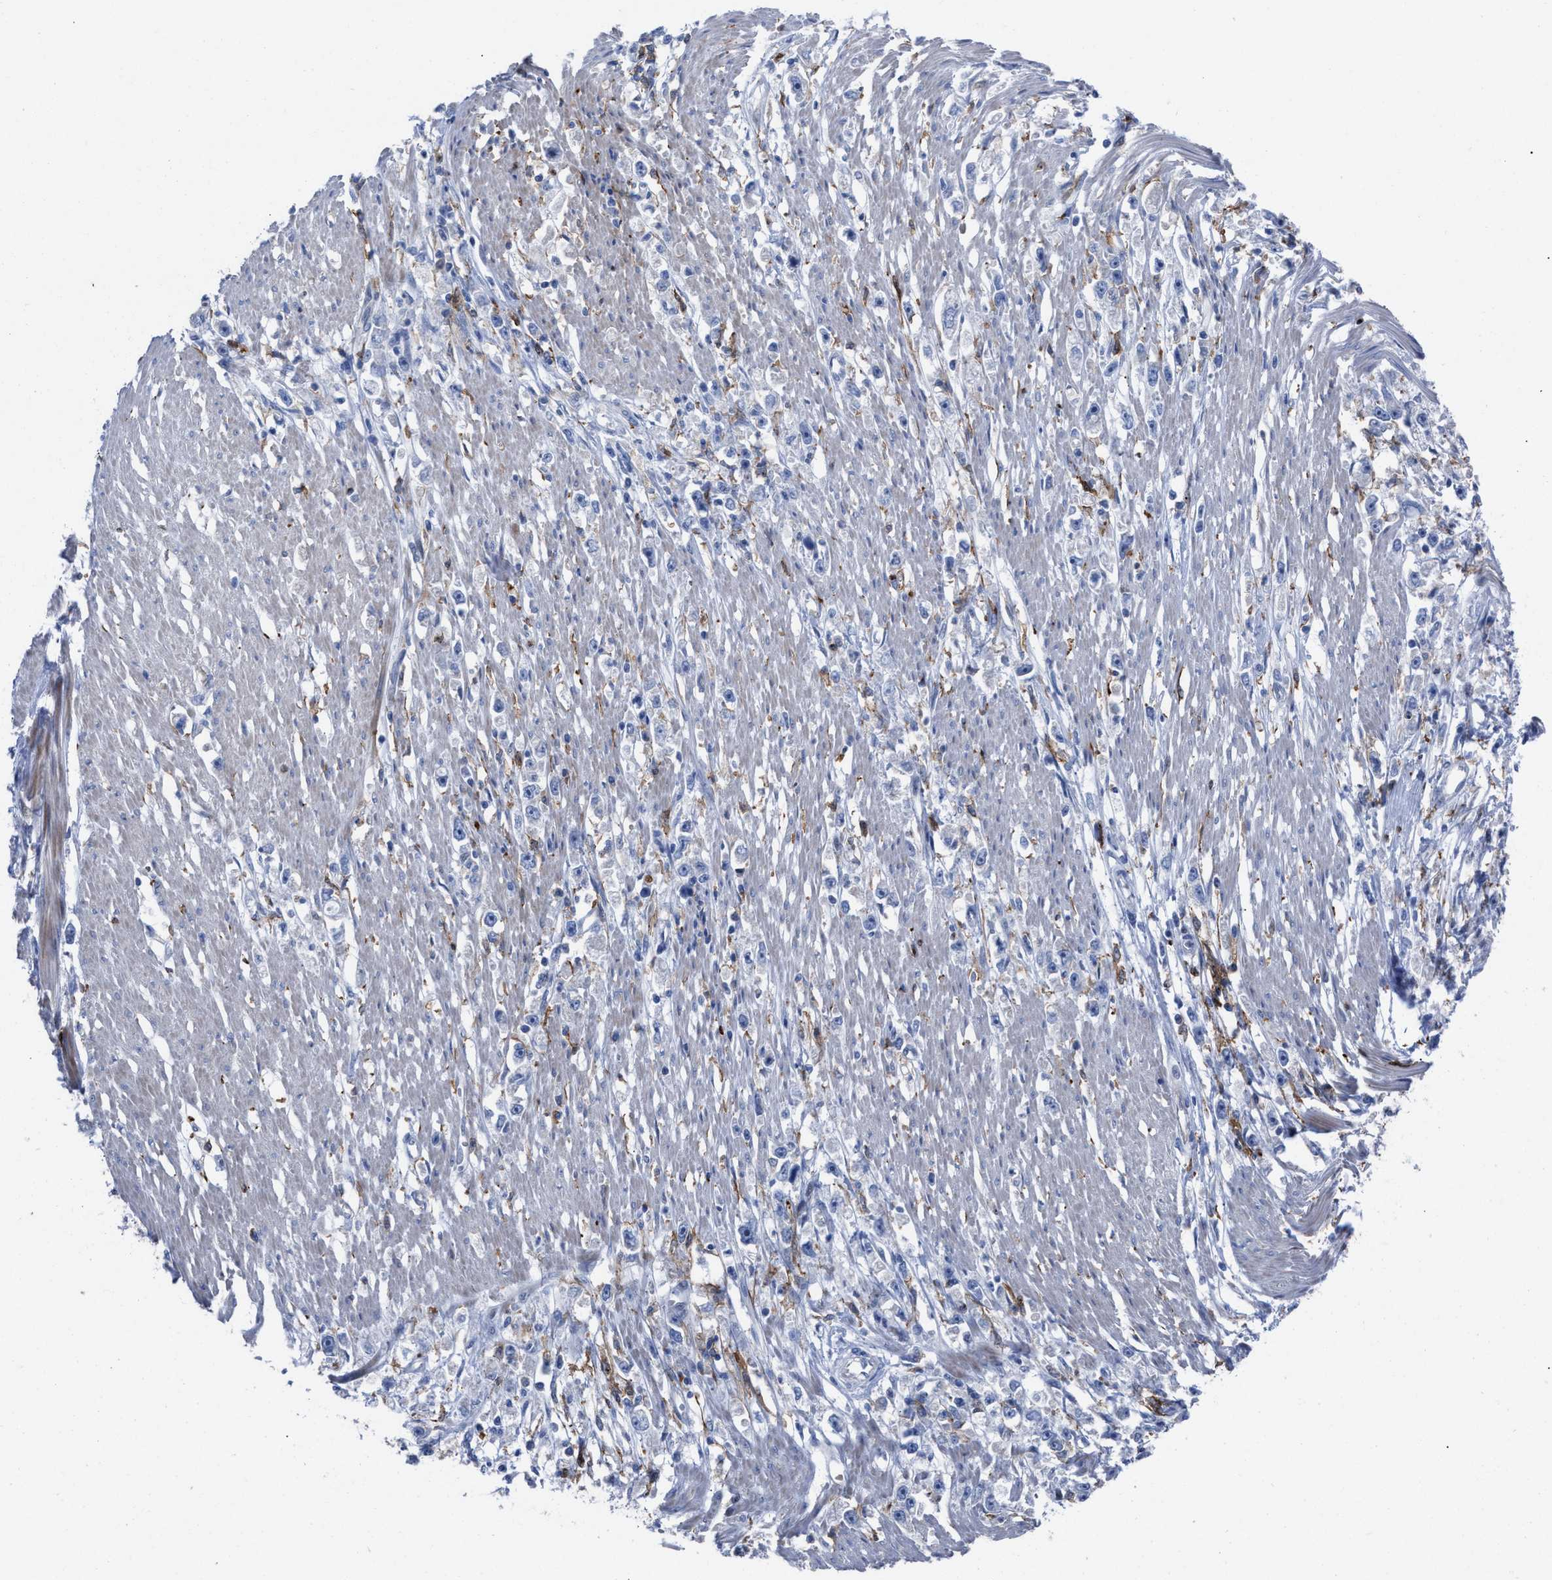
{"staining": {"intensity": "negative", "quantity": "none", "location": "none"}, "tissue": "stomach cancer", "cell_type": "Tumor cells", "image_type": "cancer", "snomed": [{"axis": "morphology", "description": "Adenocarcinoma, NOS"}, {"axis": "topography", "description": "Stomach"}], "caption": "This is a image of immunohistochemistry staining of adenocarcinoma (stomach), which shows no positivity in tumor cells. The staining was performed using DAB to visualize the protein expression in brown, while the nuclei were stained in blue with hematoxylin (Magnification: 20x).", "gene": "SLC47A1", "patient": {"sex": "female", "age": 59}}